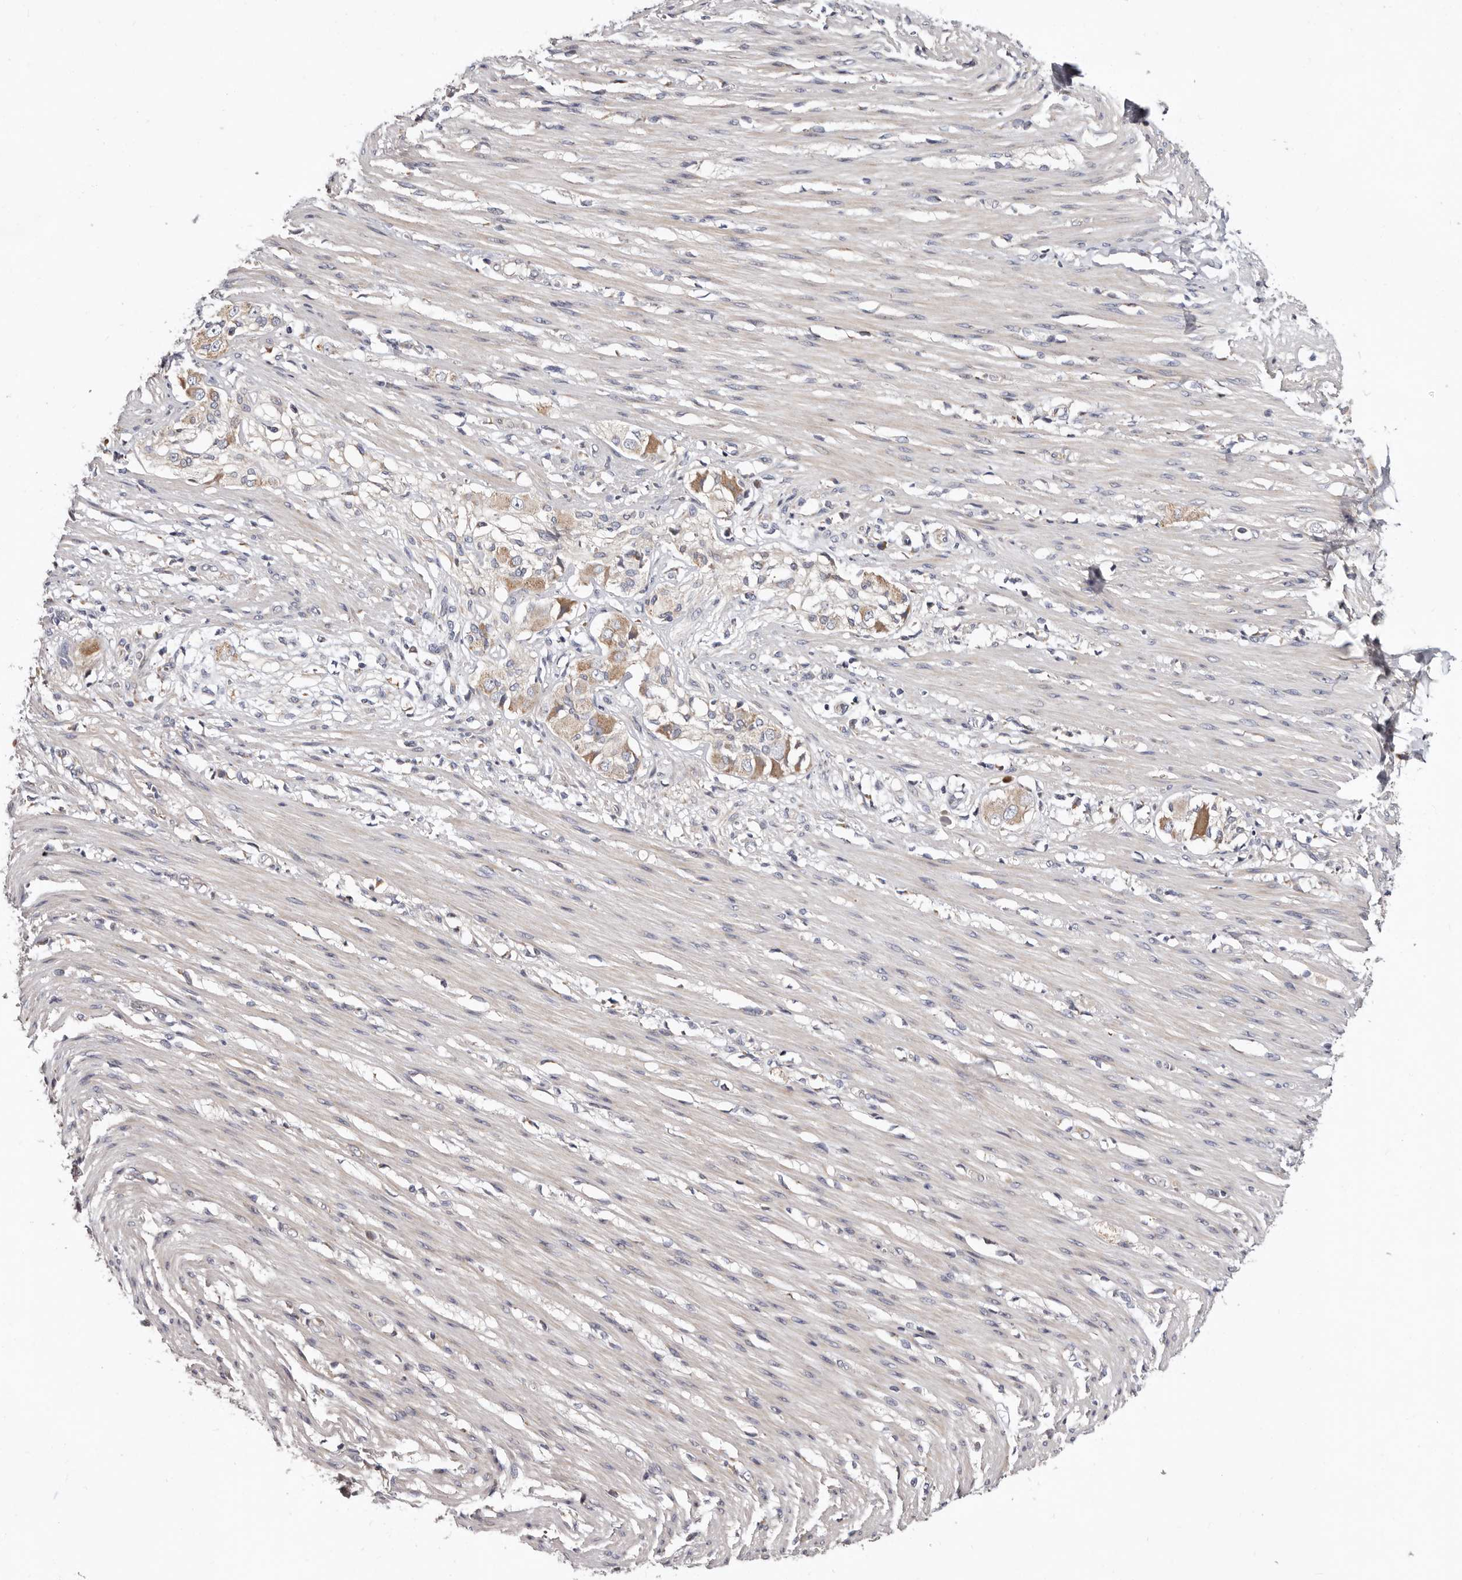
{"staining": {"intensity": "weak", "quantity": "<25%", "location": "cytoplasmic/membranous"}, "tissue": "smooth muscle", "cell_type": "Smooth muscle cells", "image_type": "normal", "snomed": [{"axis": "morphology", "description": "Normal tissue, NOS"}, {"axis": "morphology", "description": "Adenocarcinoma, NOS"}, {"axis": "topography", "description": "Colon"}, {"axis": "topography", "description": "Peripheral nerve tissue"}], "caption": "Immunohistochemistry (IHC) of benign human smooth muscle displays no staining in smooth muscle cells. (IHC, brightfield microscopy, high magnification).", "gene": "ASIC5", "patient": {"sex": "male", "age": 14}}